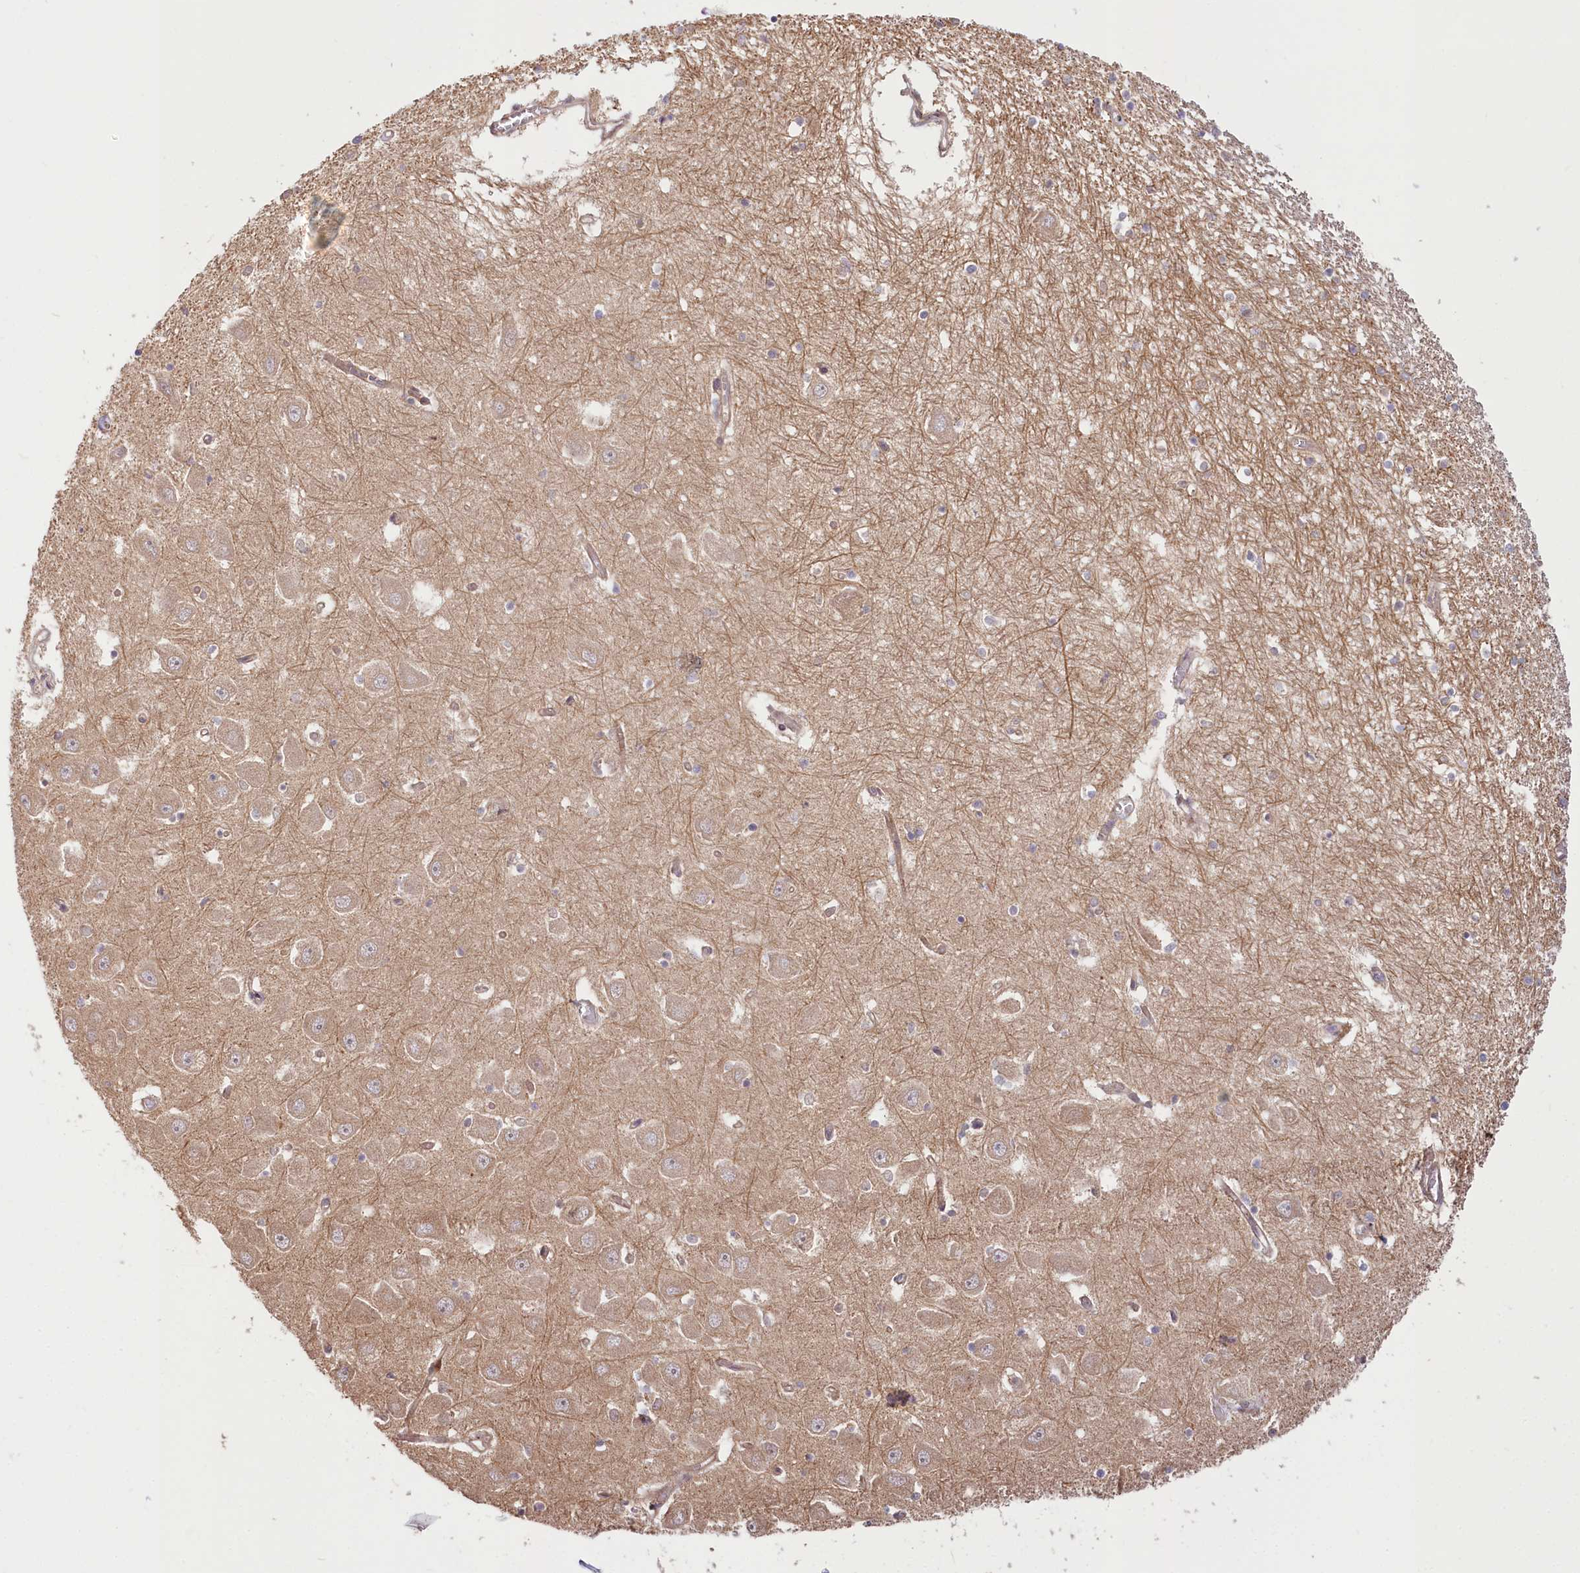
{"staining": {"intensity": "negative", "quantity": "none", "location": "none"}, "tissue": "hippocampus", "cell_type": "Glial cells", "image_type": "normal", "snomed": [{"axis": "morphology", "description": "Normal tissue, NOS"}, {"axis": "topography", "description": "Hippocampus"}], "caption": "High magnification brightfield microscopy of benign hippocampus stained with DAB (brown) and counterstained with hematoxylin (blue): glial cells show no significant positivity. (Stains: DAB (3,3'-diaminobenzidine) immunohistochemistry with hematoxylin counter stain, Microscopy: brightfield microscopy at high magnification).", "gene": "CEP70", "patient": {"sex": "male", "age": 70}}